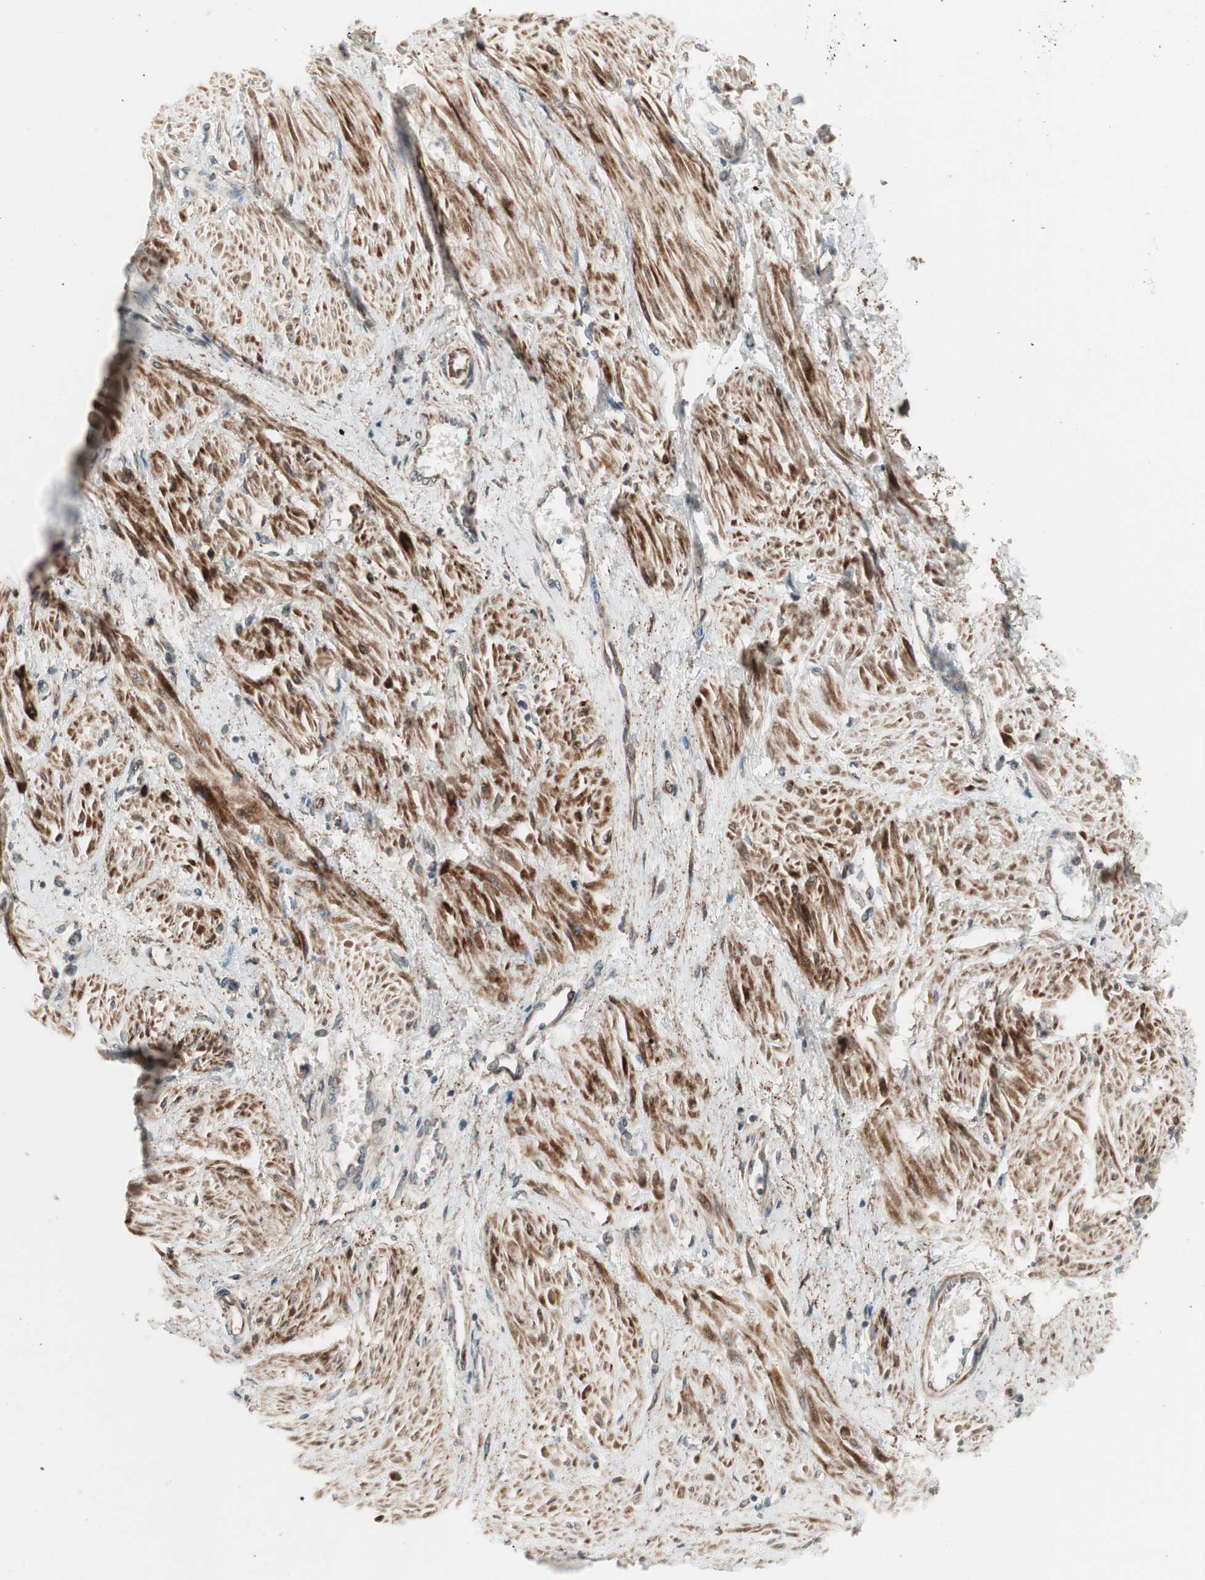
{"staining": {"intensity": "strong", "quantity": ">75%", "location": "cytoplasmic/membranous"}, "tissue": "smooth muscle", "cell_type": "Smooth muscle cells", "image_type": "normal", "snomed": [{"axis": "morphology", "description": "Normal tissue, NOS"}, {"axis": "topography", "description": "Smooth muscle"}, {"axis": "topography", "description": "Uterus"}], "caption": "This is a micrograph of immunohistochemistry (IHC) staining of benign smooth muscle, which shows strong staining in the cytoplasmic/membranous of smooth muscle cells.", "gene": "PPP2R5E", "patient": {"sex": "female", "age": 39}}